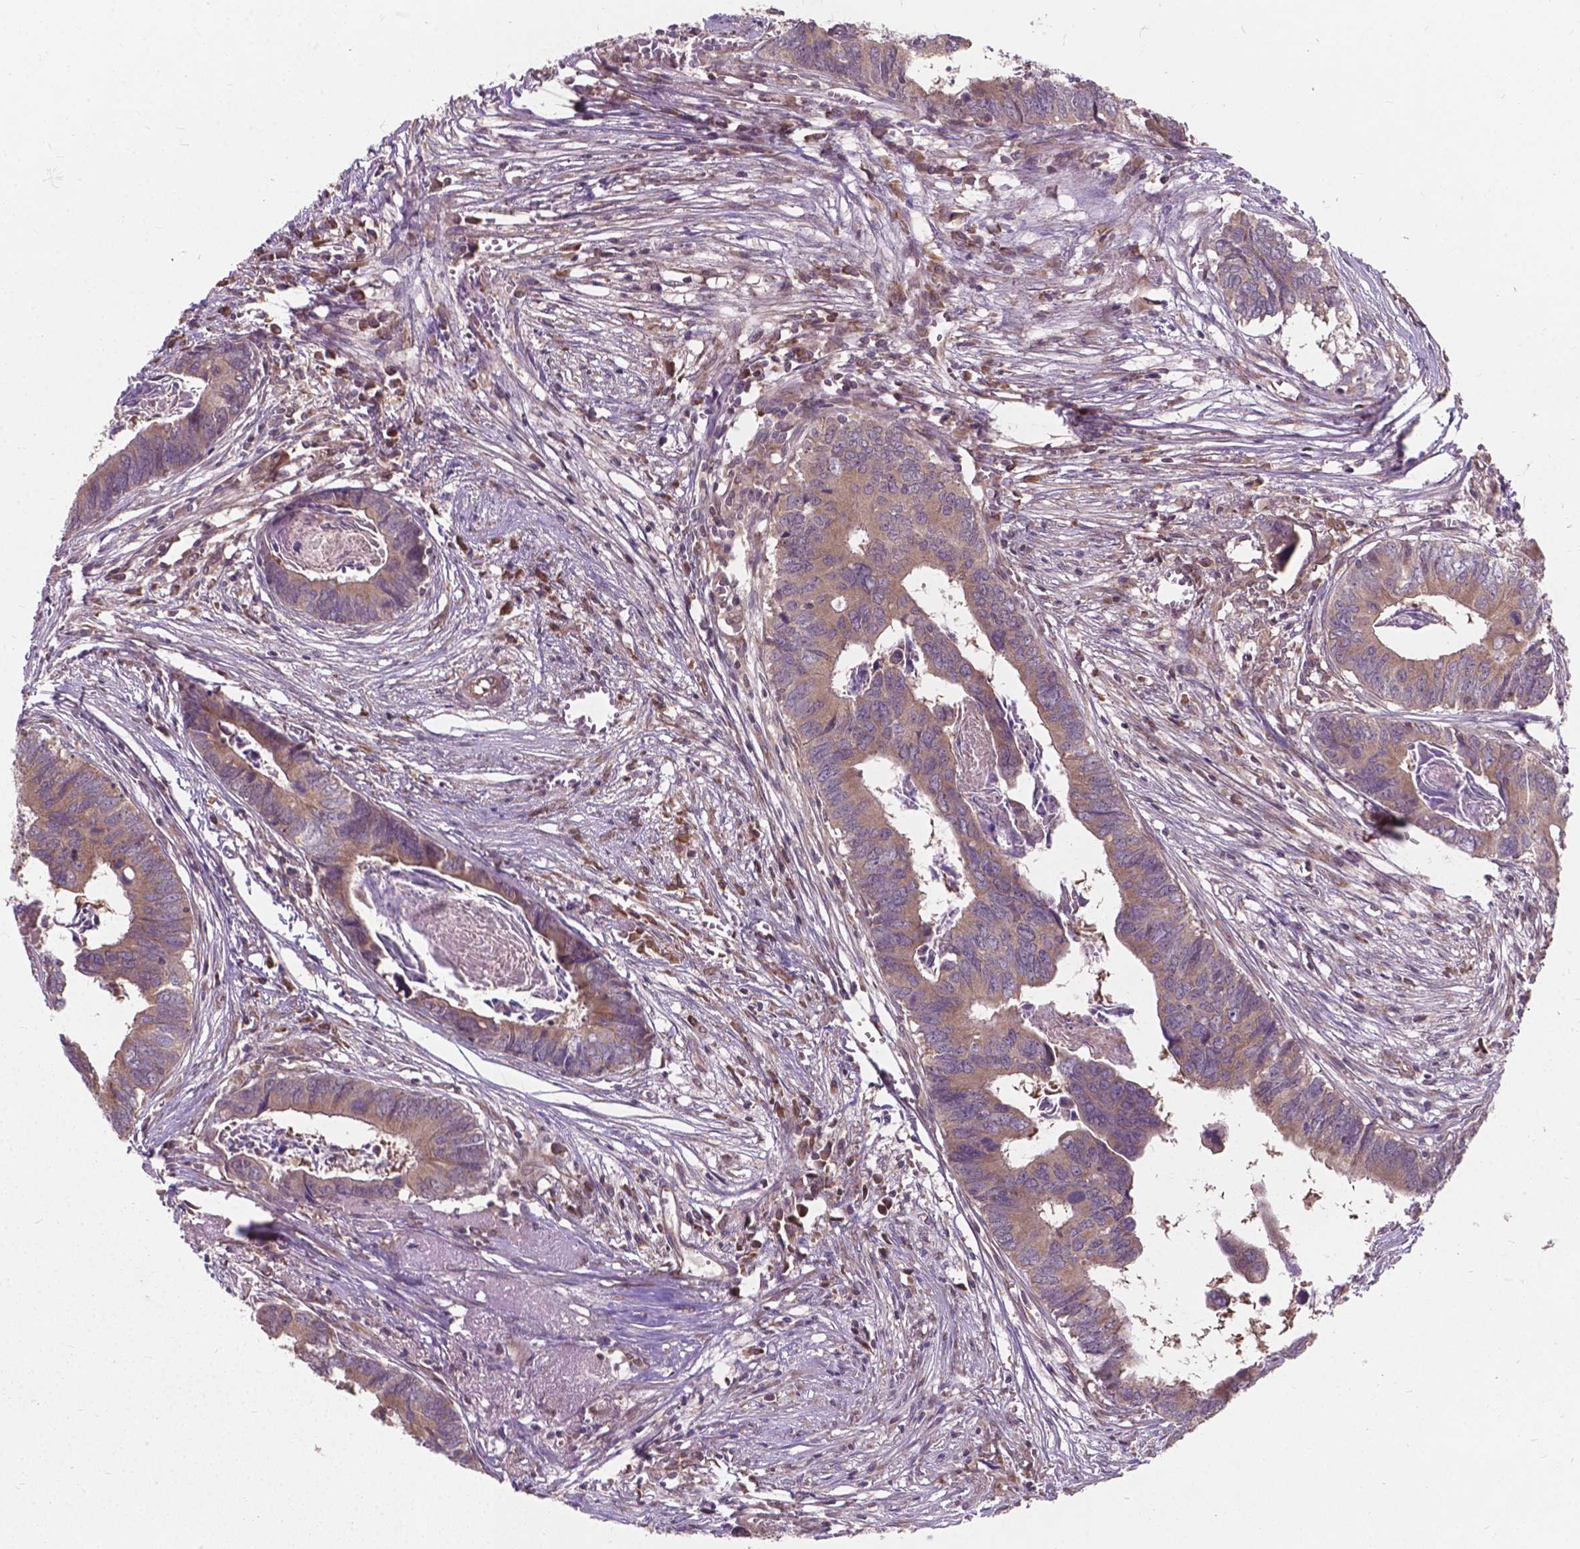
{"staining": {"intensity": "weak", "quantity": ">75%", "location": "cytoplasmic/membranous"}, "tissue": "colorectal cancer", "cell_type": "Tumor cells", "image_type": "cancer", "snomed": [{"axis": "morphology", "description": "Adenocarcinoma, NOS"}, {"axis": "topography", "description": "Colon"}], "caption": "Approximately >75% of tumor cells in human colorectal cancer (adenocarcinoma) demonstrate weak cytoplasmic/membranous protein expression as visualized by brown immunohistochemical staining.", "gene": "MRPL33", "patient": {"sex": "female", "age": 82}}